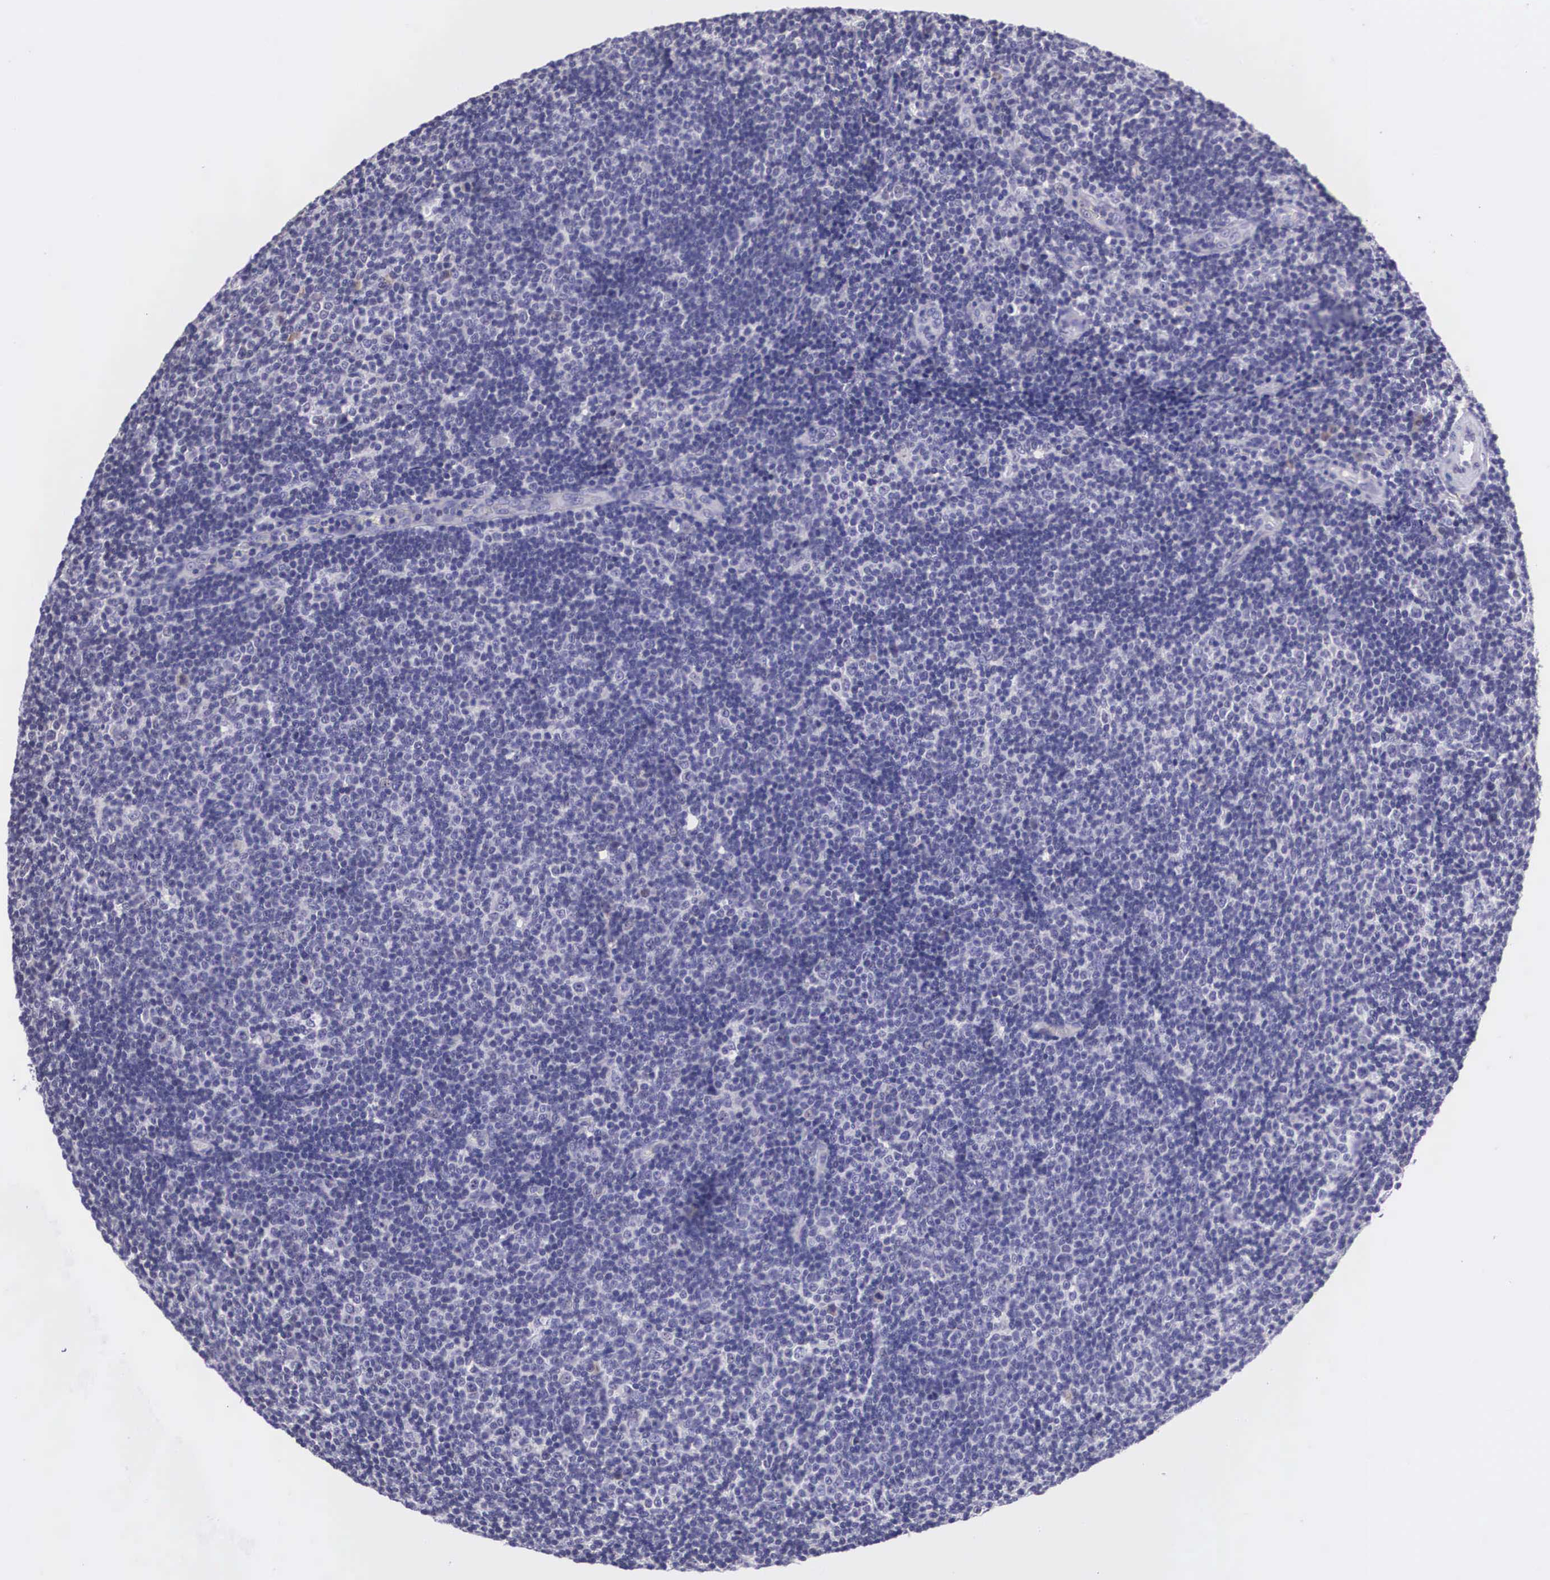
{"staining": {"intensity": "negative", "quantity": "none", "location": "none"}, "tissue": "lymphoma", "cell_type": "Tumor cells", "image_type": "cancer", "snomed": [{"axis": "morphology", "description": "Malignant lymphoma, non-Hodgkin's type, Low grade"}, {"axis": "topography", "description": "Lymph node"}], "caption": "Immunohistochemistry of lymphoma demonstrates no staining in tumor cells. The staining was performed using DAB (3,3'-diaminobenzidine) to visualize the protein expression in brown, while the nuclei were stained in blue with hematoxylin (Magnification: 20x).", "gene": "ARG2", "patient": {"sex": "male", "age": 49}}